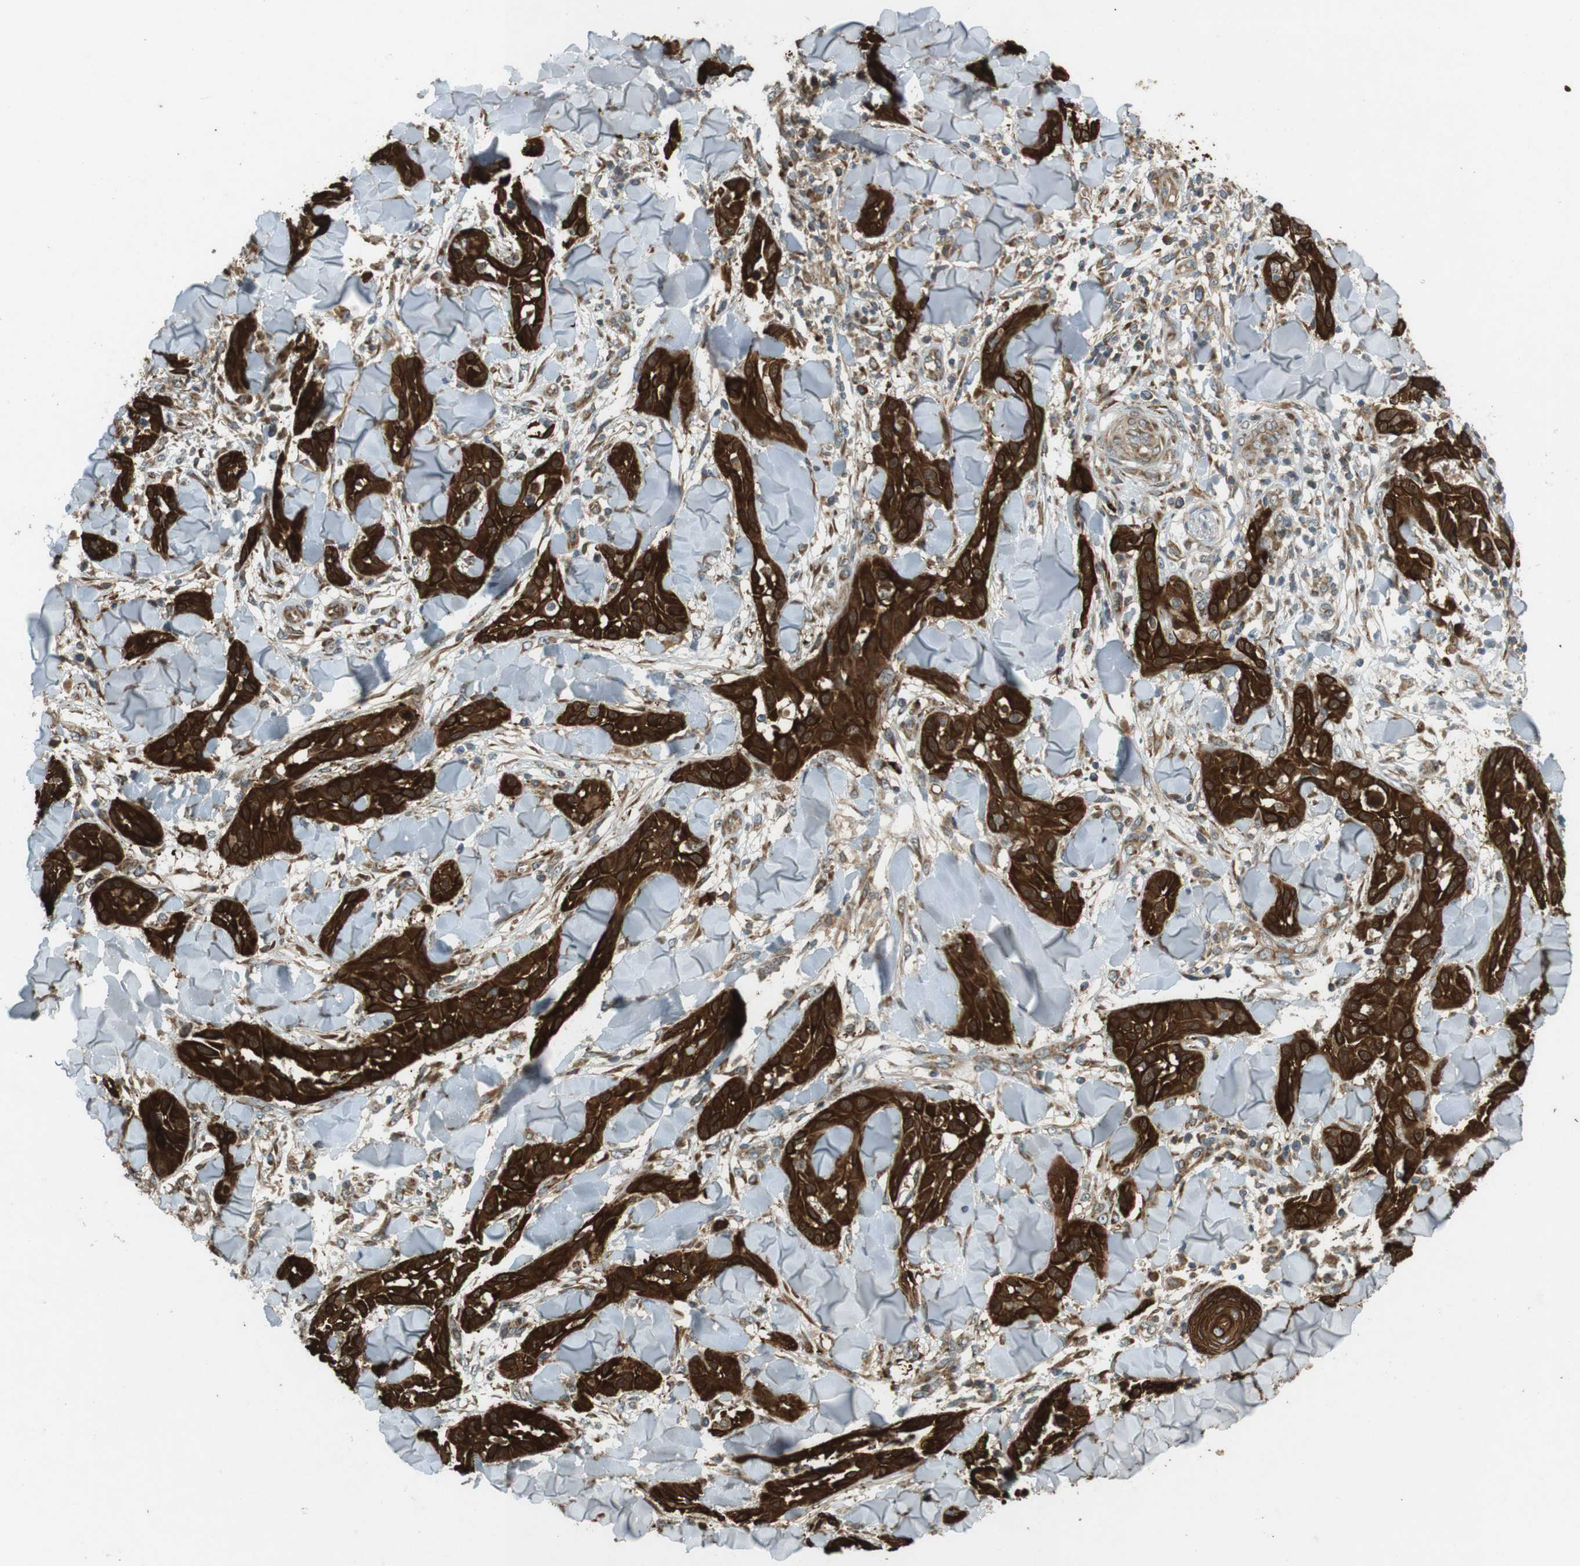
{"staining": {"intensity": "strong", "quantity": ">75%", "location": "cytoplasmic/membranous"}, "tissue": "skin cancer", "cell_type": "Tumor cells", "image_type": "cancer", "snomed": [{"axis": "morphology", "description": "Squamous cell carcinoma, NOS"}, {"axis": "topography", "description": "Skin"}], "caption": "High-power microscopy captured an immunohistochemistry micrograph of skin squamous cell carcinoma, revealing strong cytoplasmic/membranous positivity in about >75% of tumor cells.", "gene": "SLC41A1", "patient": {"sex": "male", "age": 24}}